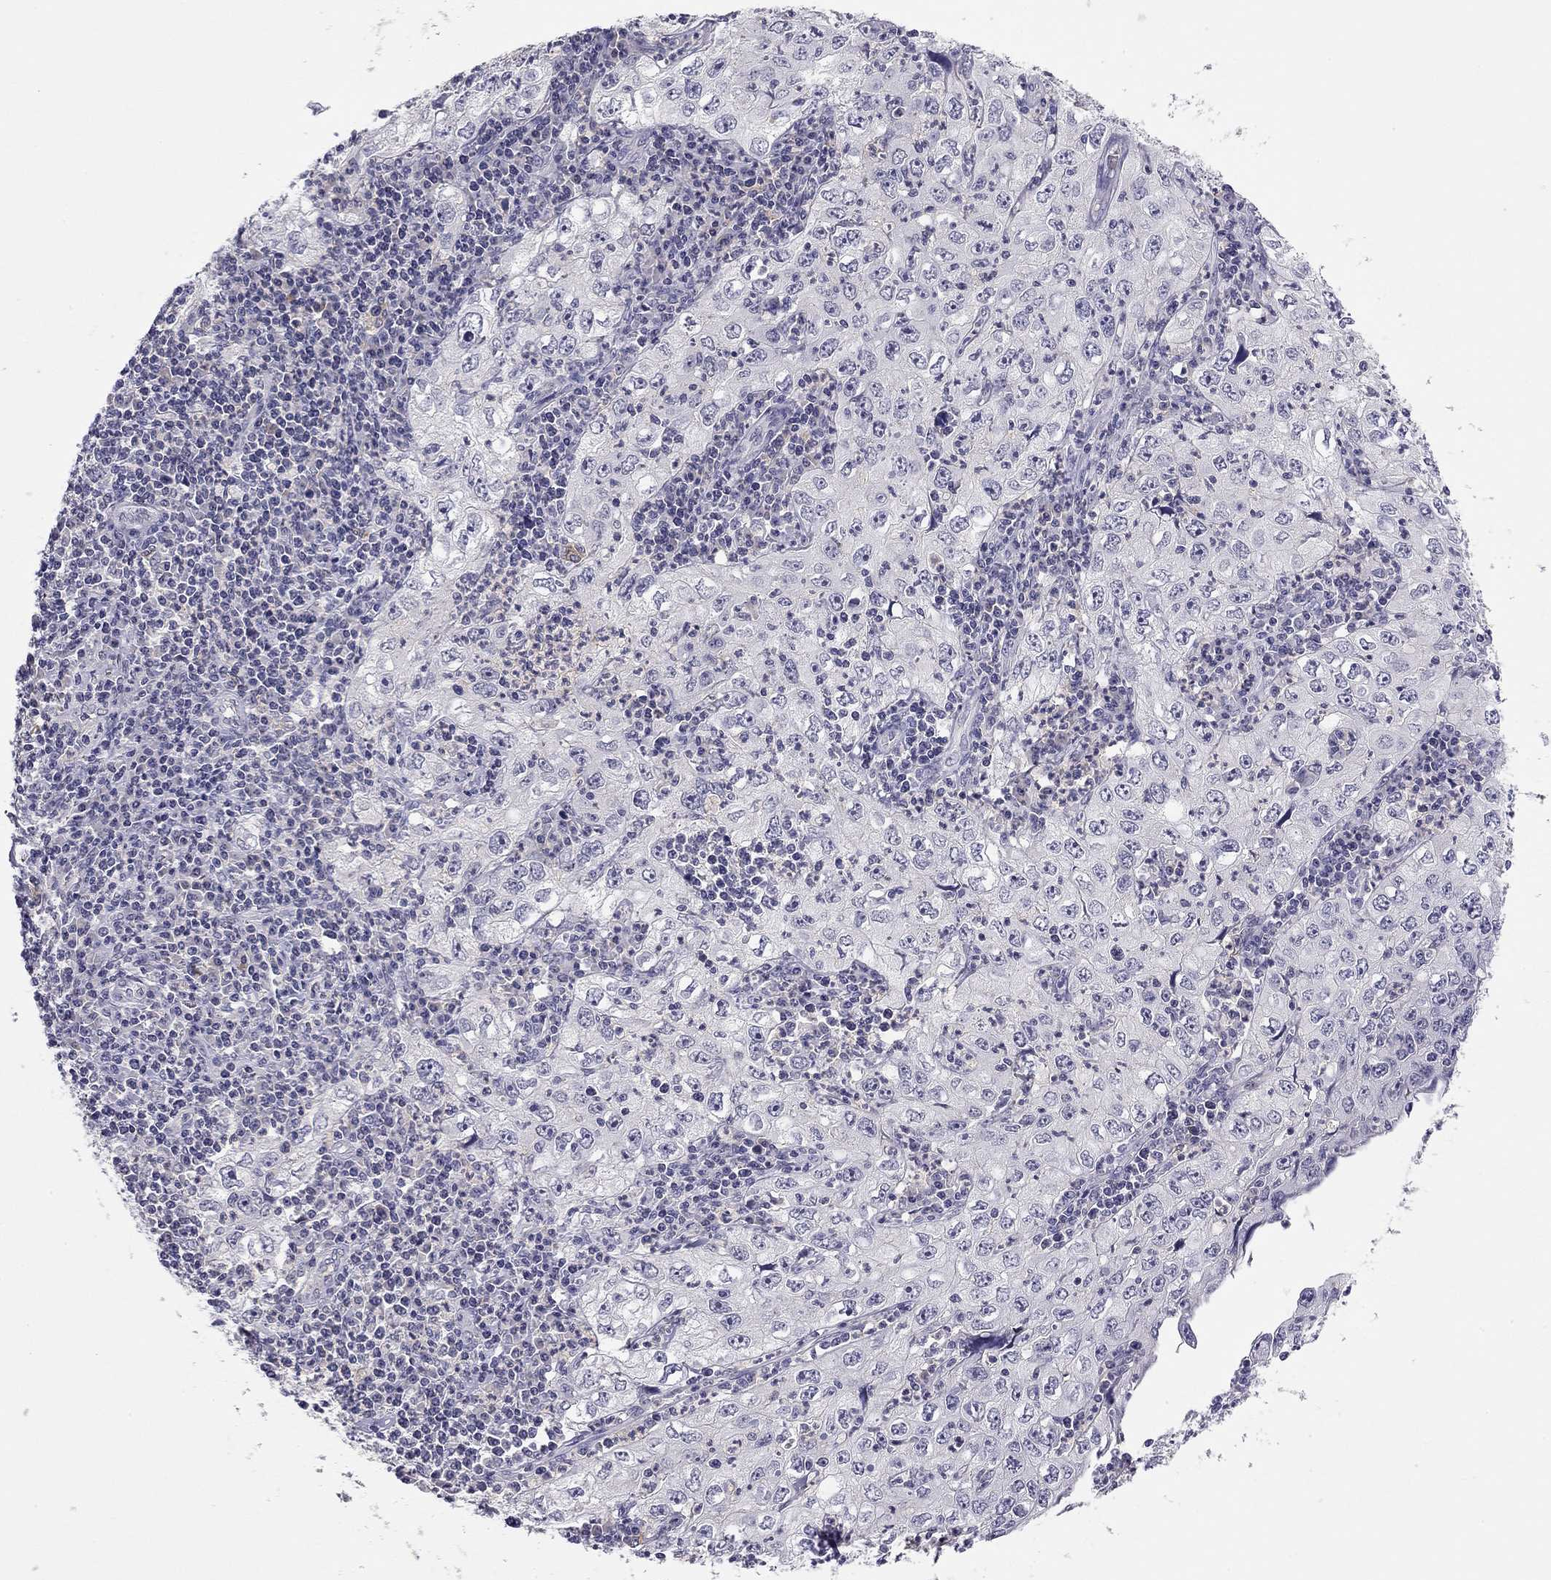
{"staining": {"intensity": "negative", "quantity": "none", "location": "none"}, "tissue": "cervical cancer", "cell_type": "Tumor cells", "image_type": "cancer", "snomed": [{"axis": "morphology", "description": "Squamous cell carcinoma, NOS"}, {"axis": "topography", "description": "Cervix"}], "caption": "This is a micrograph of immunohistochemistry (IHC) staining of squamous cell carcinoma (cervical), which shows no expression in tumor cells.", "gene": "ADORA2A", "patient": {"sex": "female", "age": 24}}